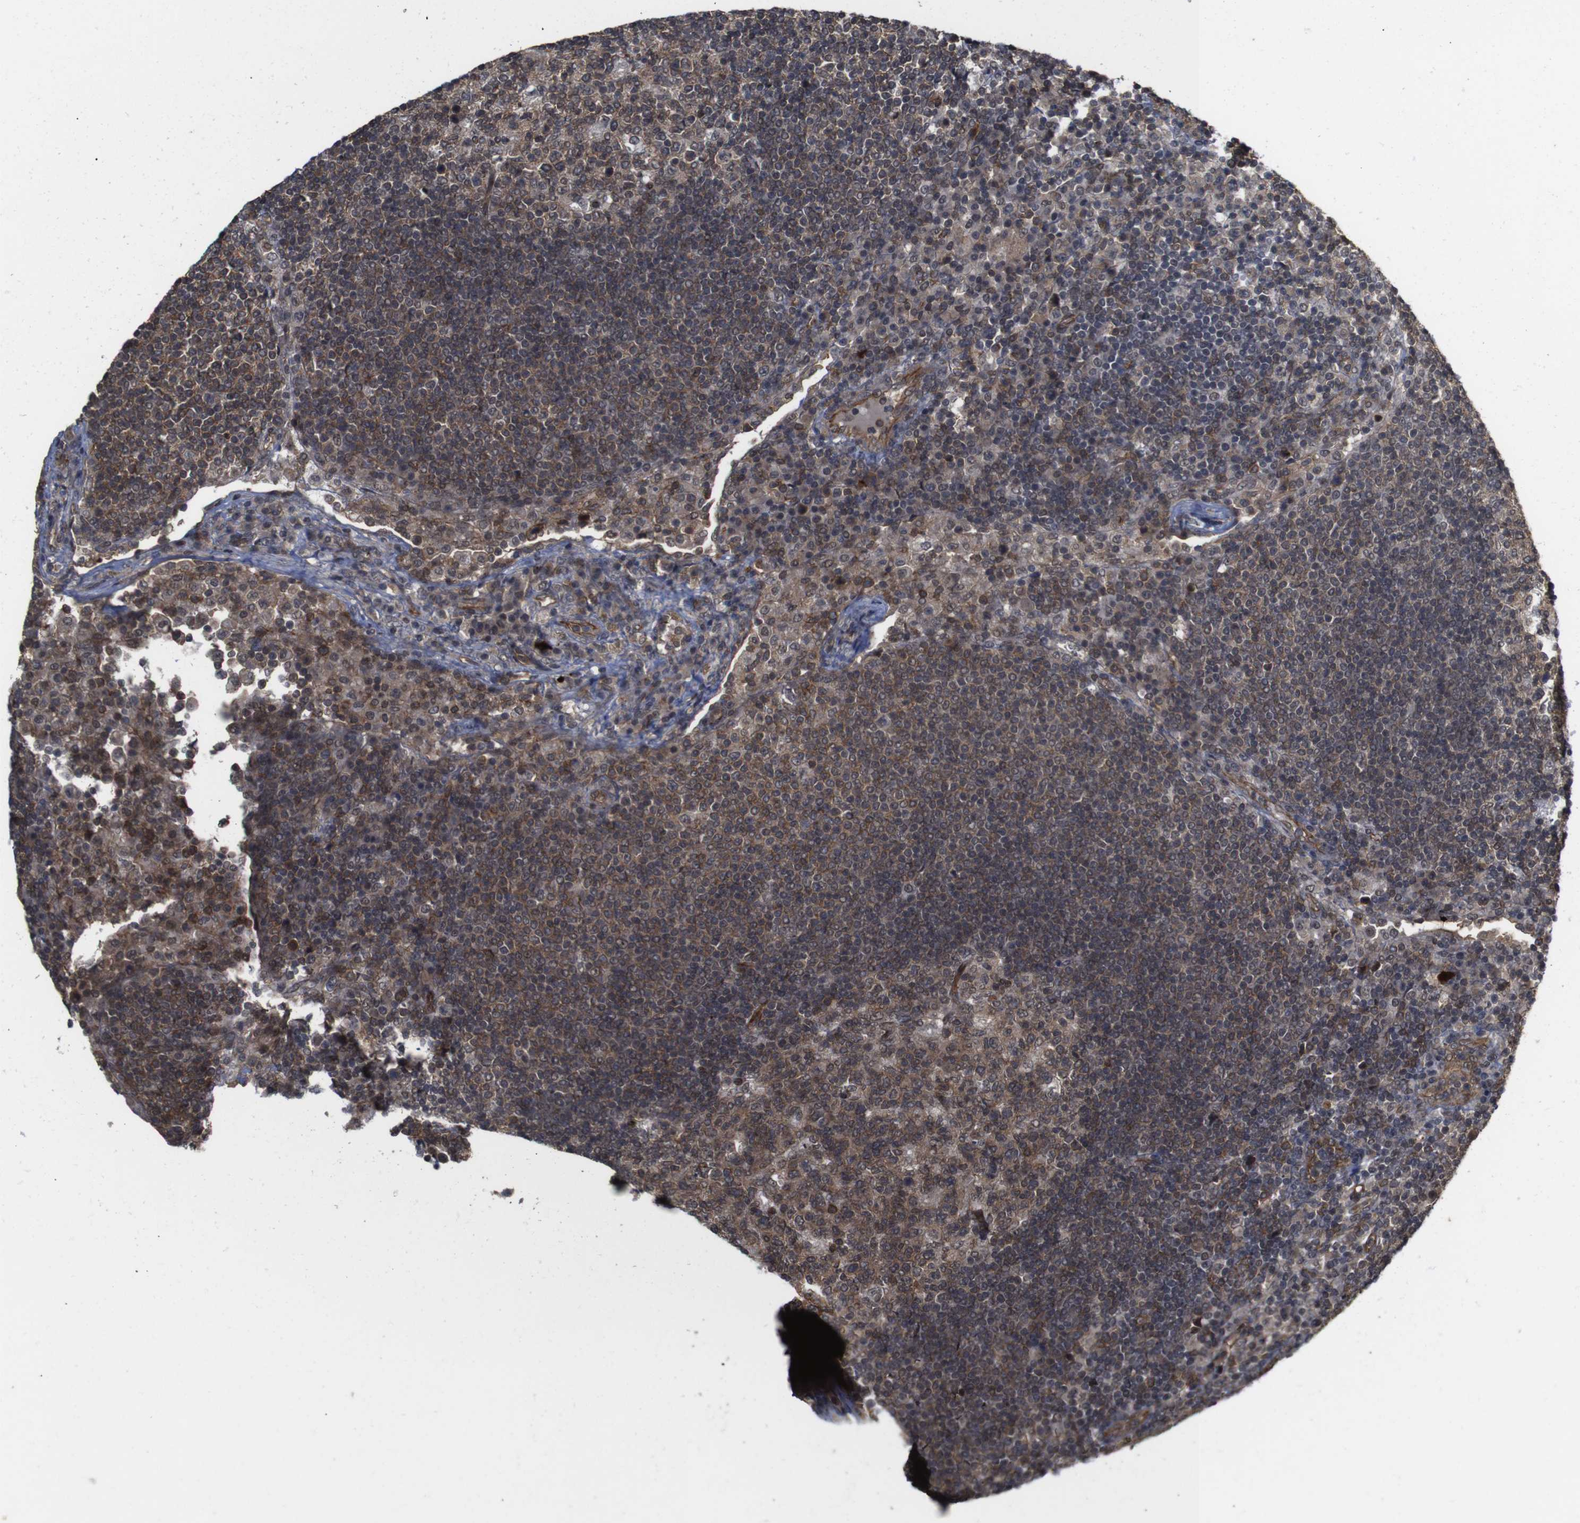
{"staining": {"intensity": "moderate", "quantity": ">75%", "location": "cytoplasmic/membranous"}, "tissue": "lymph node", "cell_type": "Germinal center cells", "image_type": "normal", "snomed": [{"axis": "morphology", "description": "Normal tissue, NOS"}, {"axis": "topography", "description": "Lymph node"}], "caption": "A medium amount of moderate cytoplasmic/membranous staining is identified in approximately >75% of germinal center cells in unremarkable lymph node.", "gene": "NANOS1", "patient": {"sex": "female", "age": 53}}